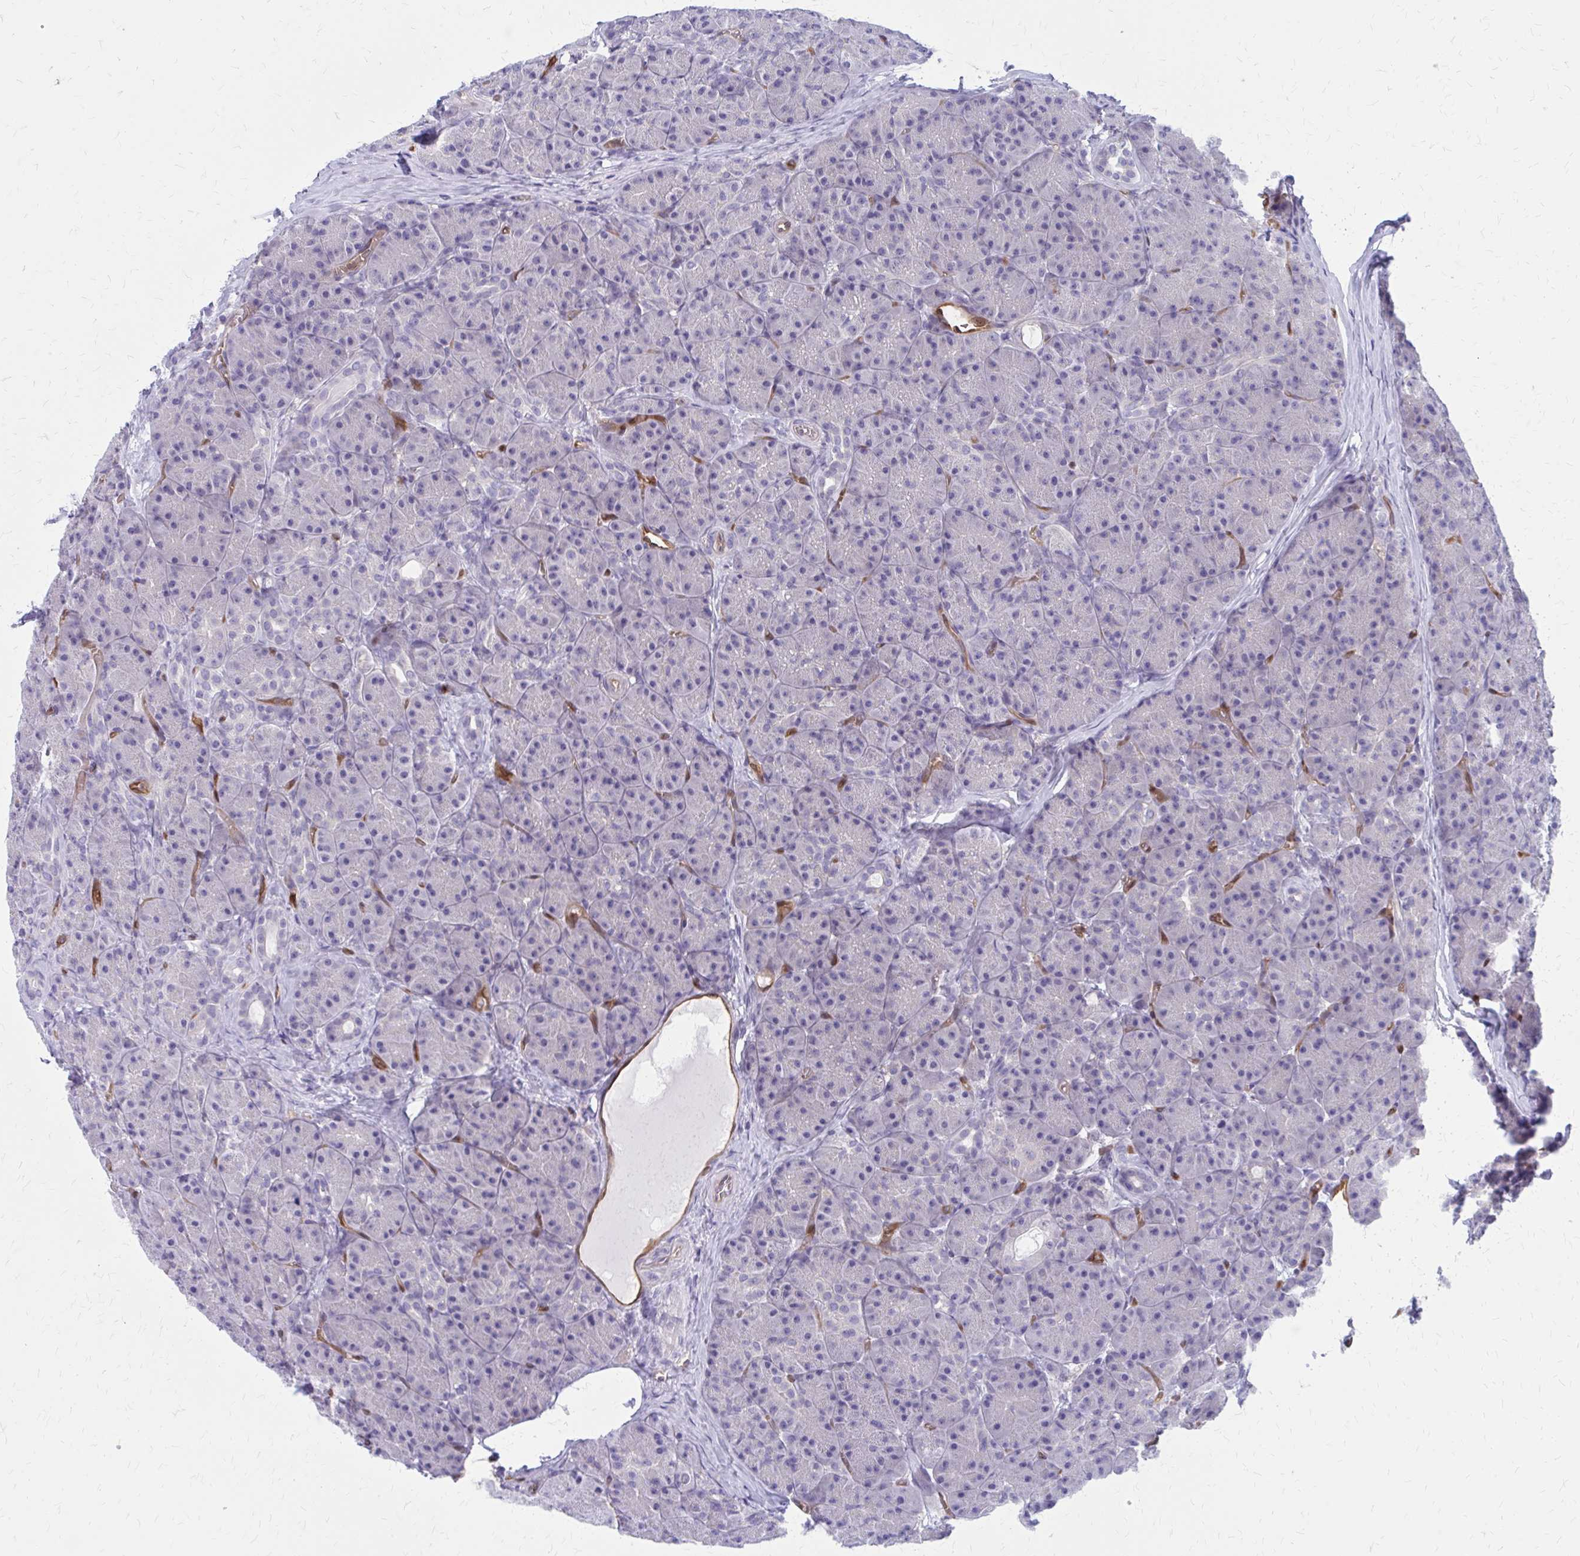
{"staining": {"intensity": "negative", "quantity": "none", "location": "none"}, "tissue": "pancreas", "cell_type": "Exocrine glandular cells", "image_type": "normal", "snomed": [{"axis": "morphology", "description": "Normal tissue, NOS"}, {"axis": "topography", "description": "Pancreas"}], "caption": "High magnification brightfield microscopy of normal pancreas stained with DAB (3,3'-diaminobenzidine) (brown) and counterstained with hematoxylin (blue): exocrine glandular cells show no significant staining. Brightfield microscopy of immunohistochemistry (IHC) stained with DAB (3,3'-diaminobenzidine) (brown) and hematoxylin (blue), captured at high magnification.", "gene": "CLIC2", "patient": {"sex": "male", "age": 57}}